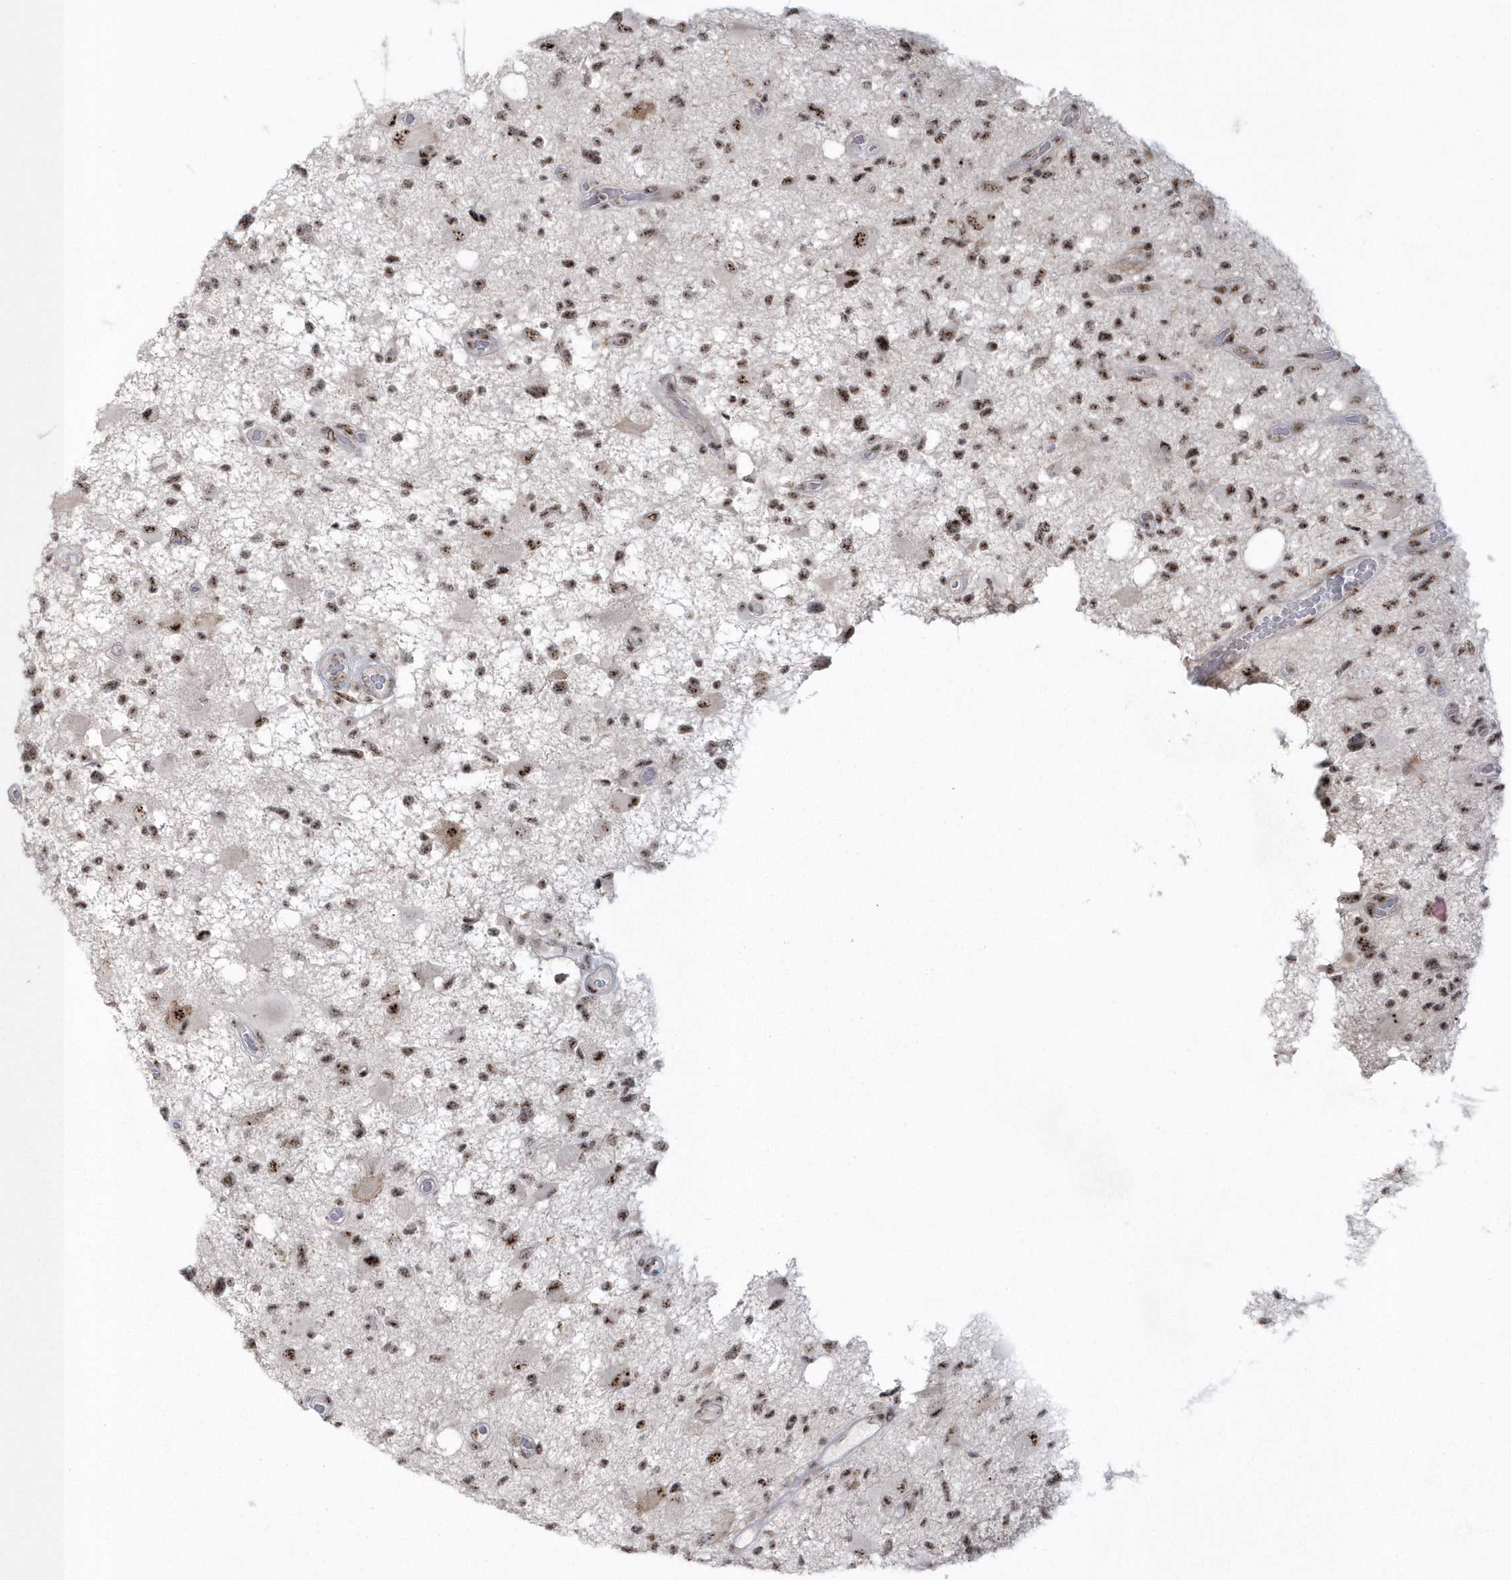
{"staining": {"intensity": "strong", "quantity": ">75%", "location": "nuclear"}, "tissue": "glioma", "cell_type": "Tumor cells", "image_type": "cancer", "snomed": [{"axis": "morphology", "description": "Glioma, malignant, High grade"}, {"axis": "topography", "description": "Brain"}], "caption": "Protein expression analysis of human high-grade glioma (malignant) reveals strong nuclear staining in about >75% of tumor cells.", "gene": "KDM6B", "patient": {"sex": "male", "age": 33}}